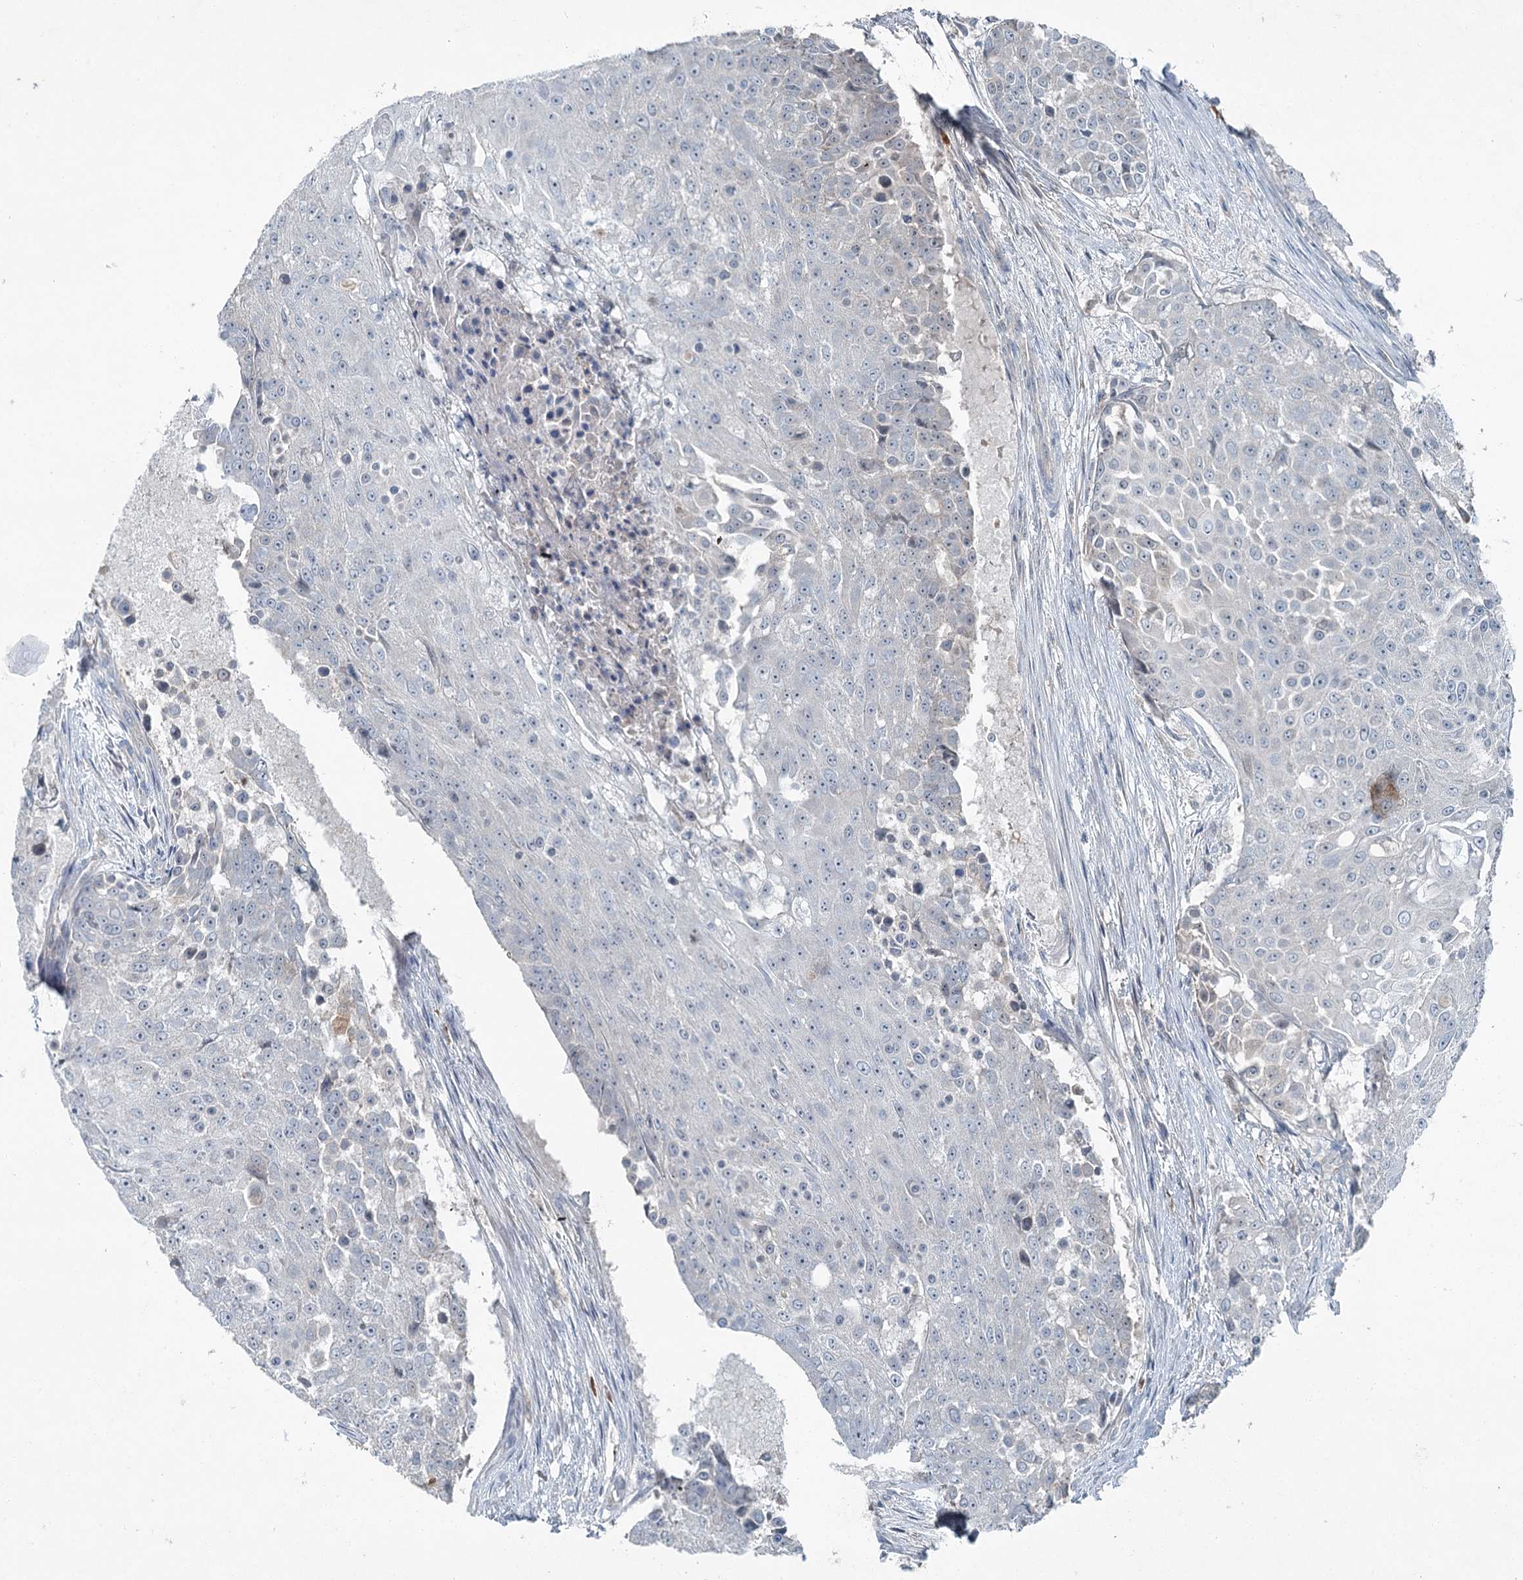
{"staining": {"intensity": "negative", "quantity": "none", "location": "none"}, "tissue": "urothelial cancer", "cell_type": "Tumor cells", "image_type": "cancer", "snomed": [{"axis": "morphology", "description": "Urothelial carcinoma, High grade"}, {"axis": "topography", "description": "Urinary bladder"}], "caption": "The micrograph exhibits no significant positivity in tumor cells of urothelial cancer.", "gene": "CHCHD5", "patient": {"sex": "female", "age": 63}}